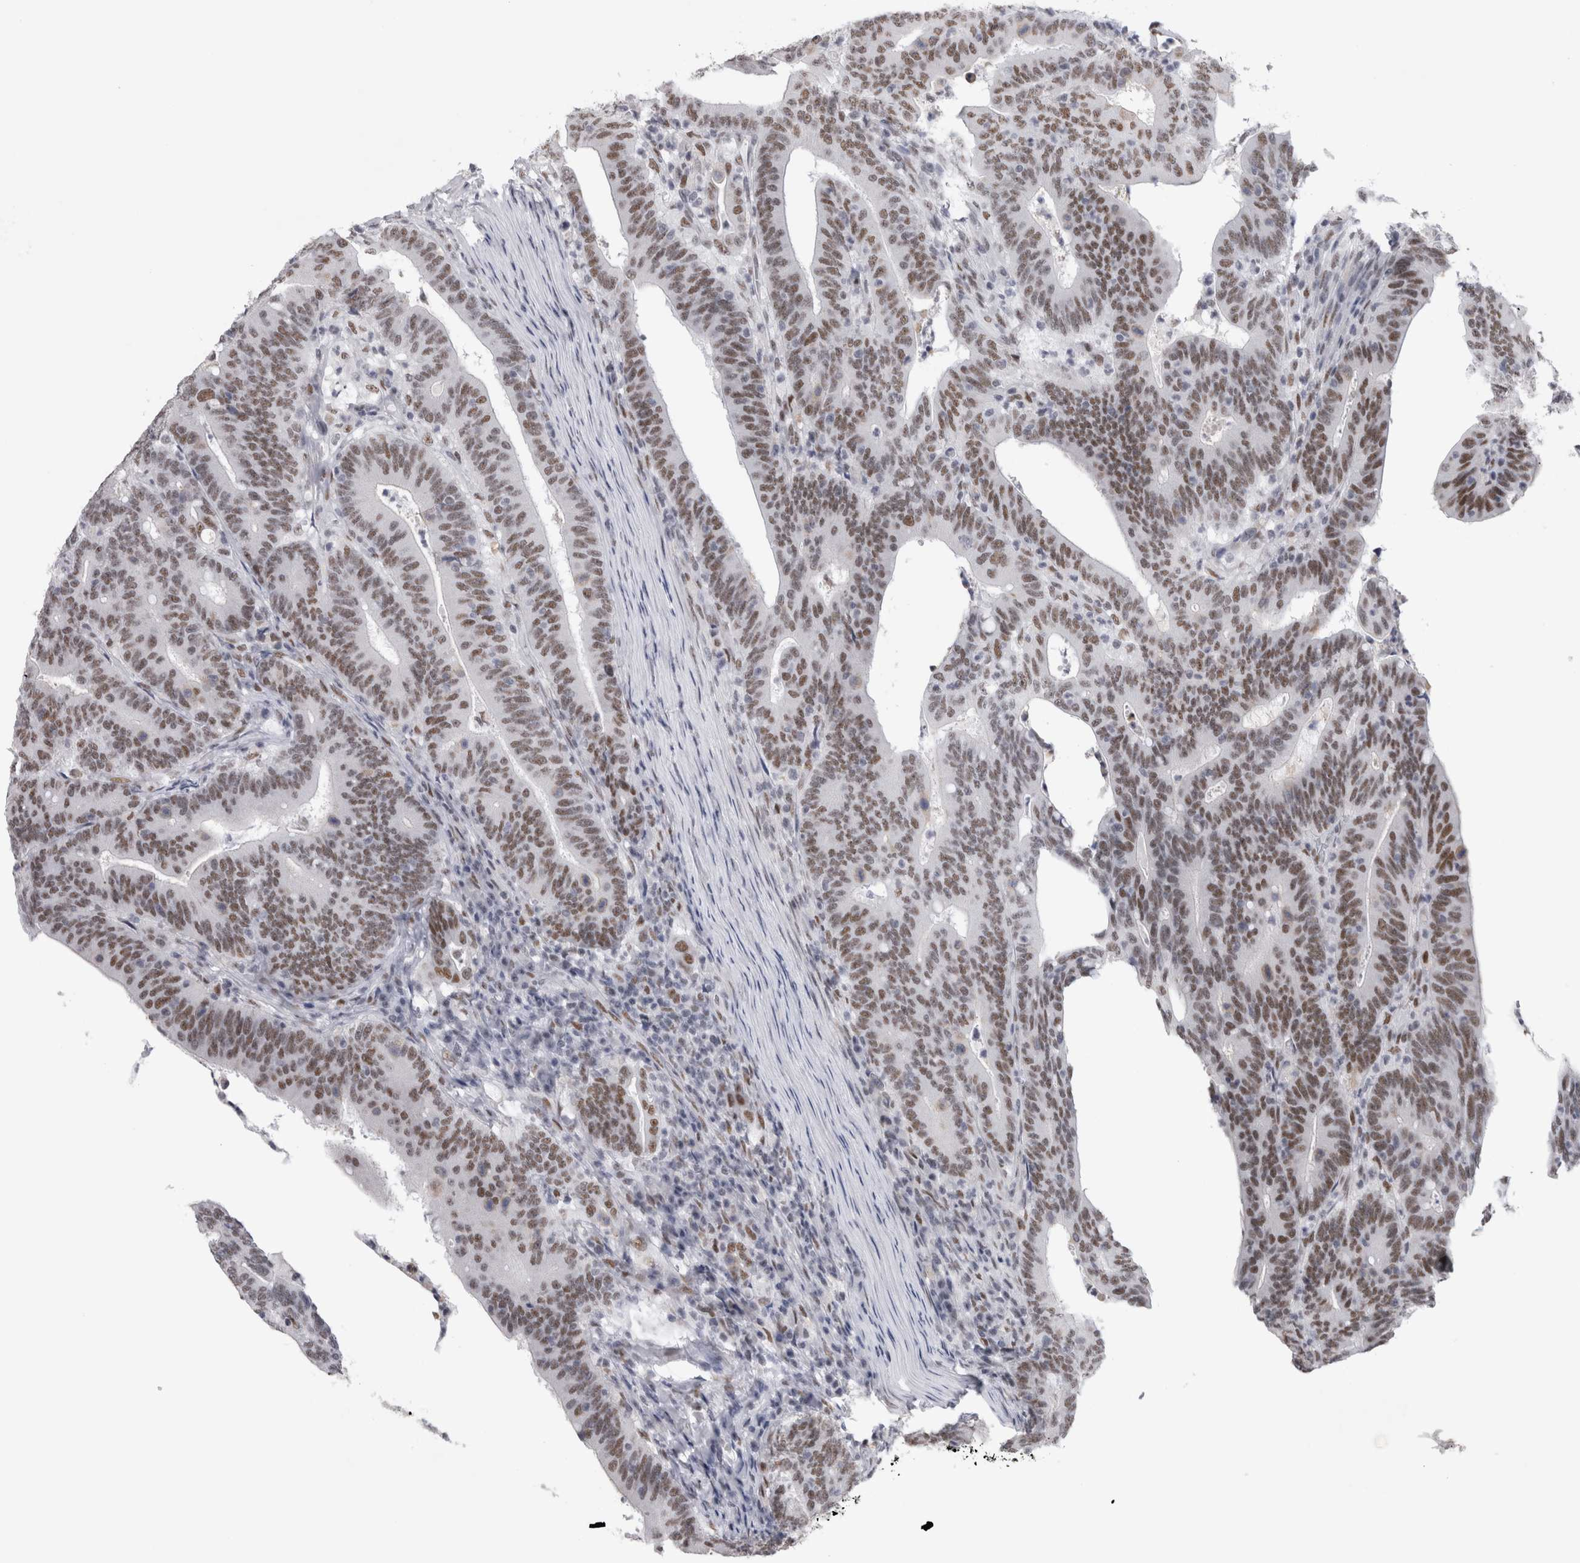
{"staining": {"intensity": "moderate", "quantity": ">75%", "location": "nuclear"}, "tissue": "colorectal cancer", "cell_type": "Tumor cells", "image_type": "cancer", "snomed": [{"axis": "morphology", "description": "Adenocarcinoma, NOS"}, {"axis": "topography", "description": "Colon"}], "caption": "Immunohistochemical staining of human colorectal cancer shows moderate nuclear protein positivity in about >75% of tumor cells.", "gene": "API5", "patient": {"sex": "female", "age": 66}}